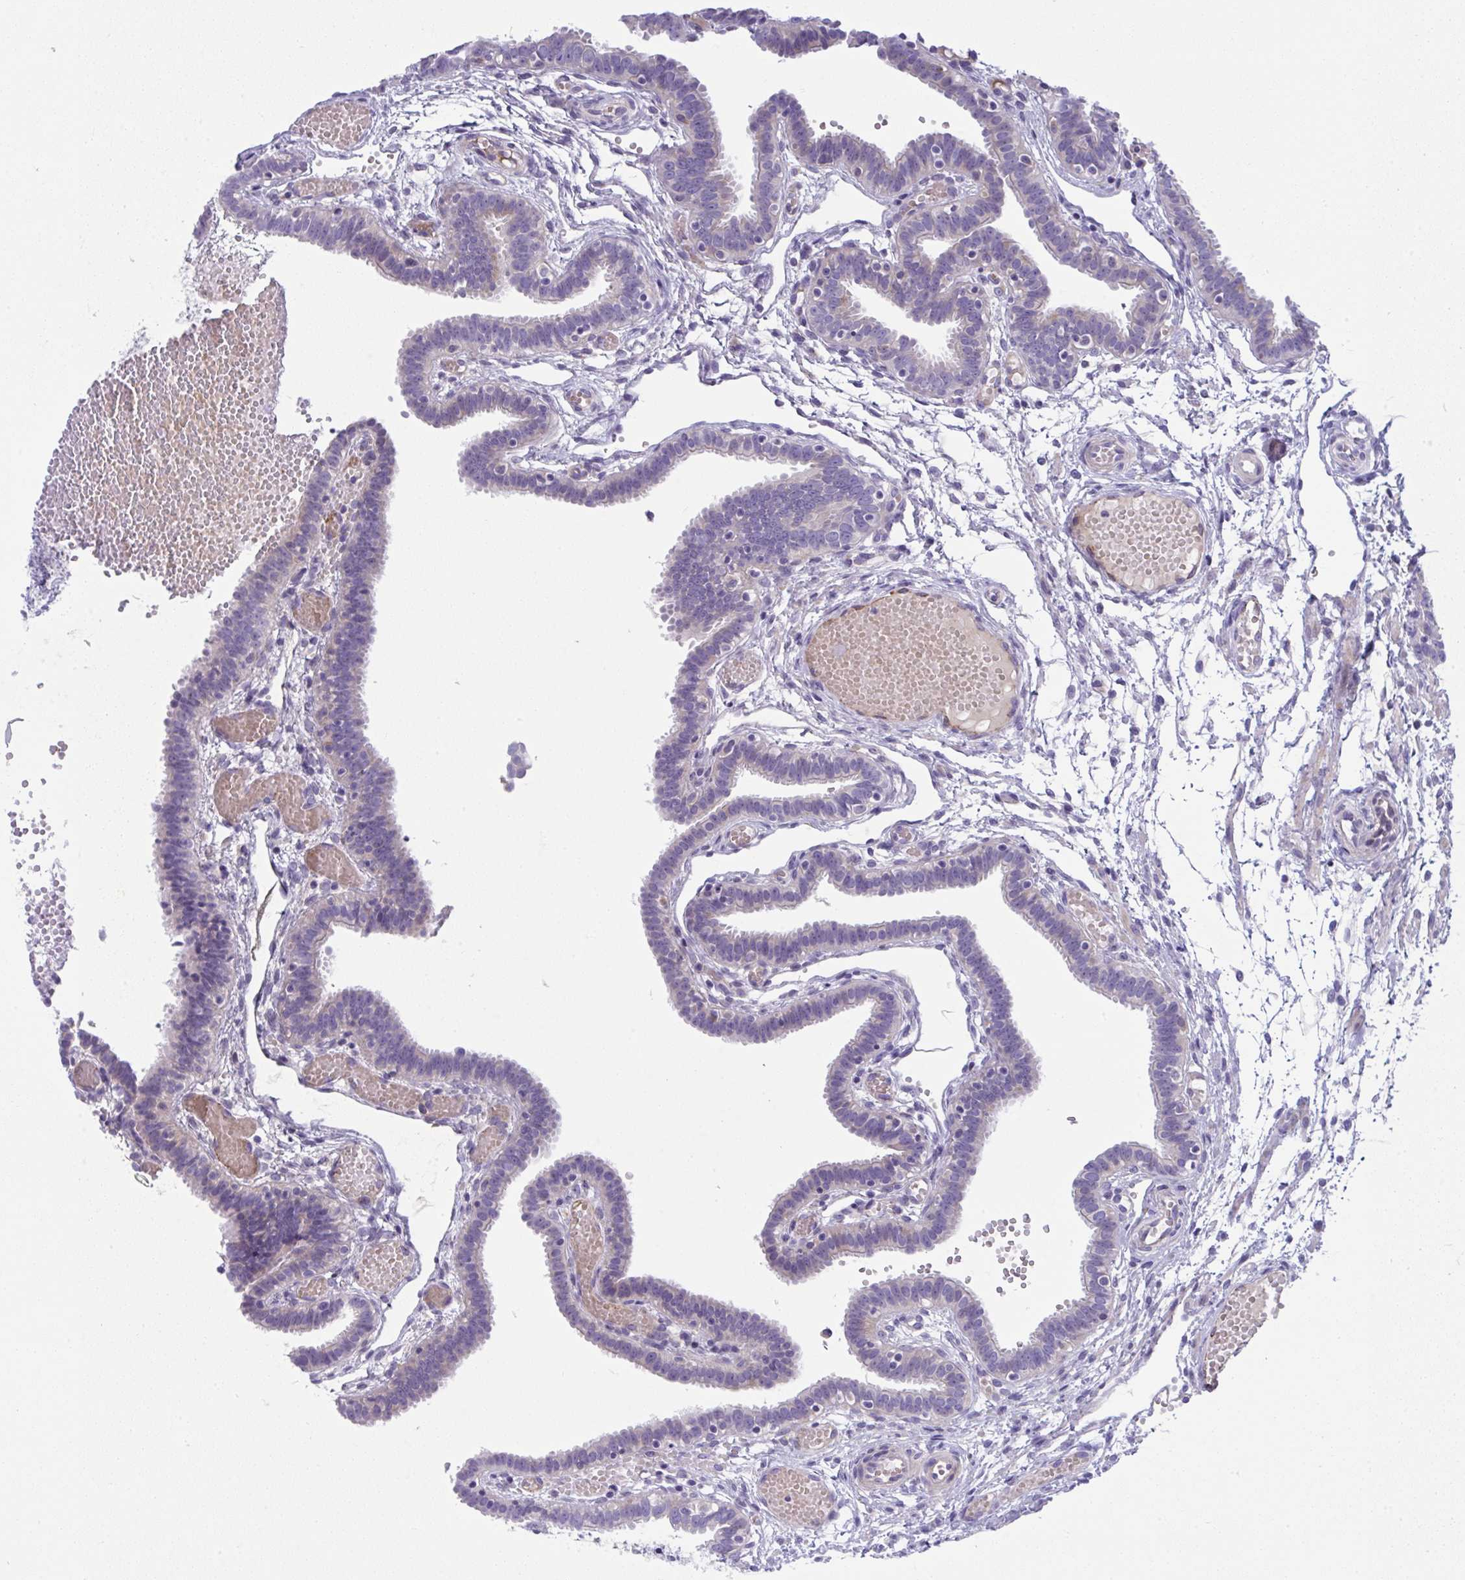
{"staining": {"intensity": "negative", "quantity": "none", "location": "none"}, "tissue": "fallopian tube", "cell_type": "Glandular cells", "image_type": "normal", "snomed": [{"axis": "morphology", "description": "Normal tissue, NOS"}, {"axis": "topography", "description": "Fallopian tube"}], "caption": "High power microscopy photomicrograph of an IHC histopathology image of benign fallopian tube, revealing no significant expression in glandular cells. (DAB (3,3'-diaminobenzidine) immunohistochemistry (IHC) visualized using brightfield microscopy, high magnification).", "gene": "TOR1AIP2", "patient": {"sex": "female", "age": 37}}